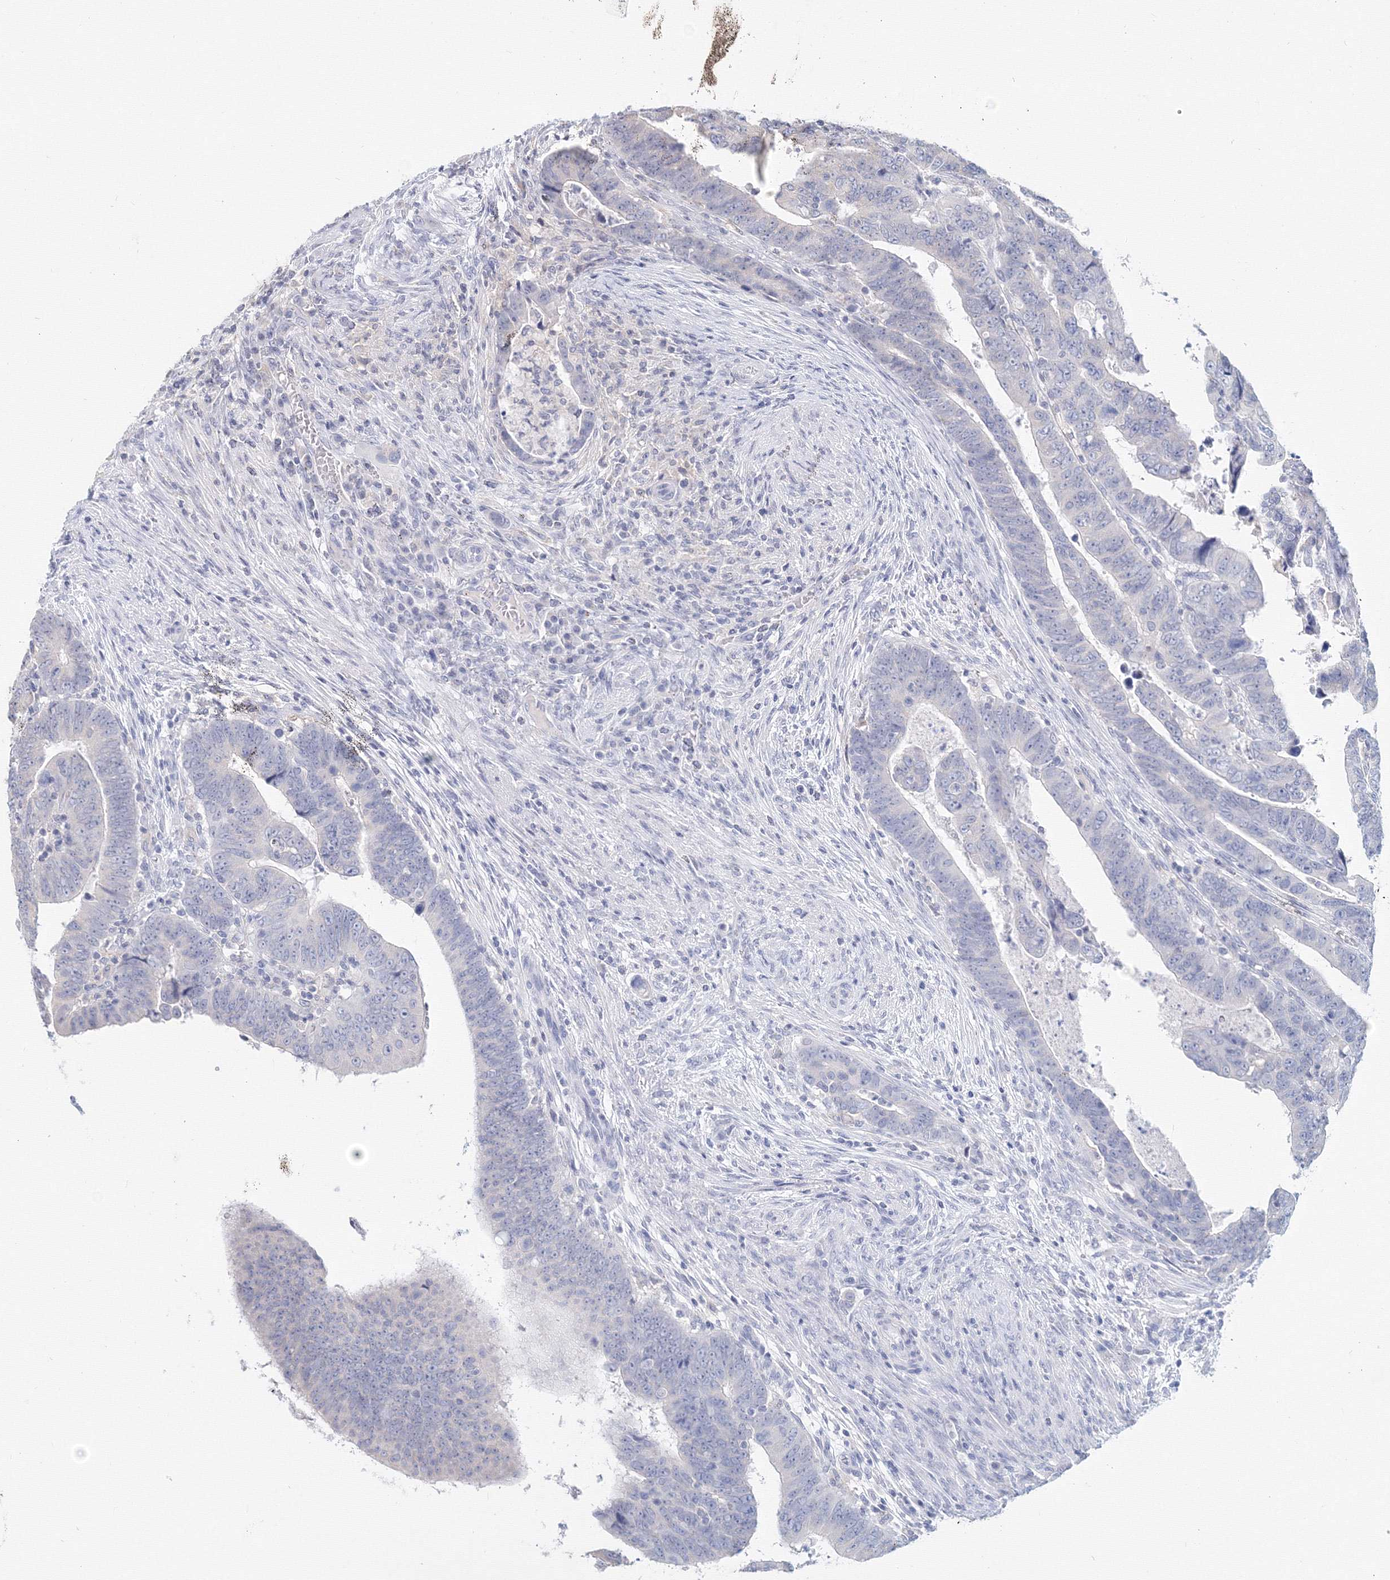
{"staining": {"intensity": "negative", "quantity": "none", "location": "none"}, "tissue": "colorectal cancer", "cell_type": "Tumor cells", "image_type": "cancer", "snomed": [{"axis": "morphology", "description": "Normal tissue, NOS"}, {"axis": "morphology", "description": "Adenocarcinoma, NOS"}, {"axis": "topography", "description": "Rectum"}], "caption": "This is an immunohistochemistry micrograph of human adenocarcinoma (colorectal). There is no expression in tumor cells.", "gene": "SLC7A7", "patient": {"sex": "female", "age": 65}}